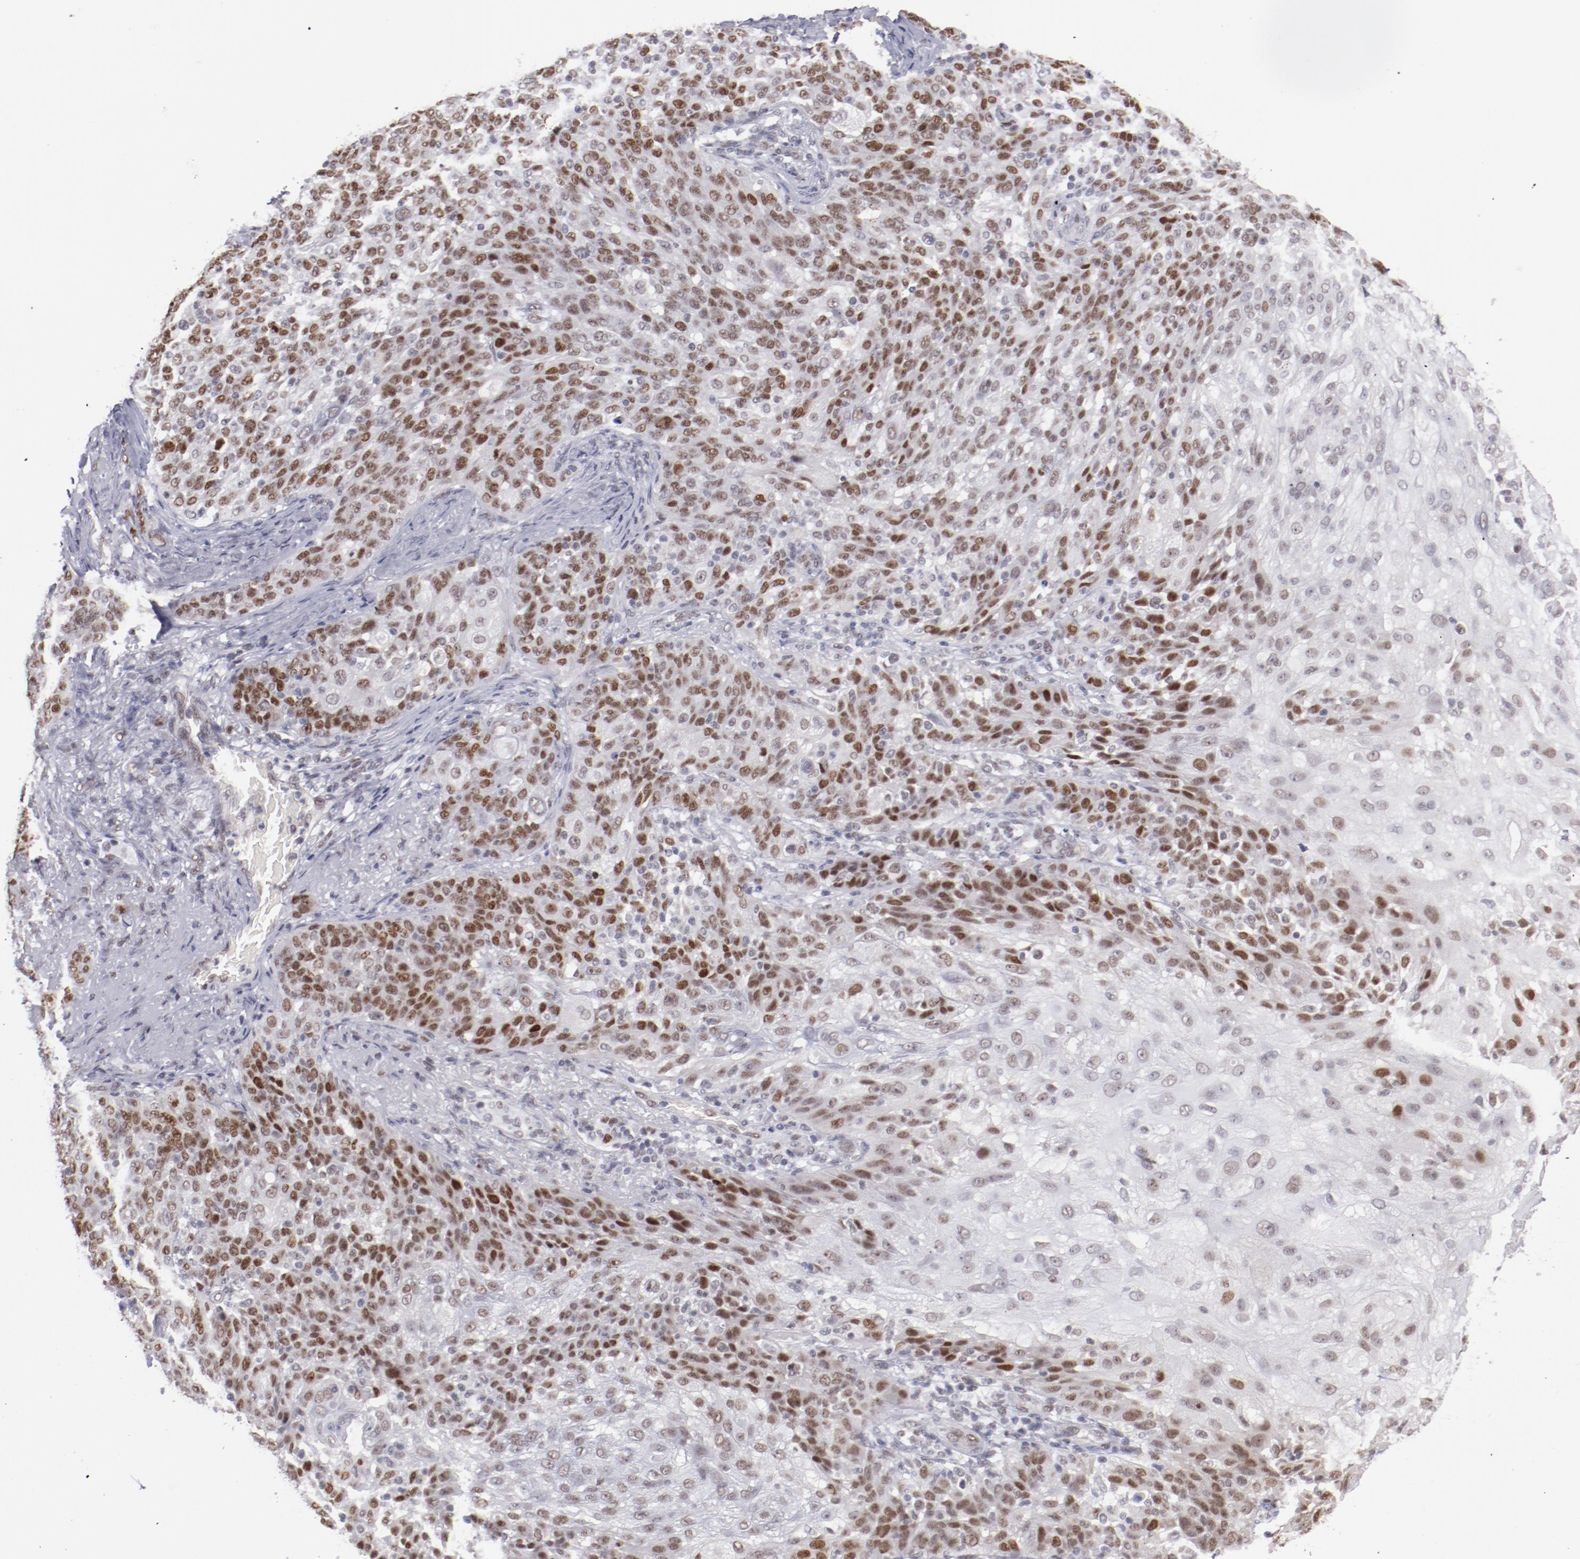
{"staining": {"intensity": "strong", "quantity": "25%-75%", "location": "nuclear"}, "tissue": "skin cancer", "cell_type": "Tumor cells", "image_type": "cancer", "snomed": [{"axis": "morphology", "description": "Normal tissue, NOS"}, {"axis": "morphology", "description": "Squamous cell carcinoma, NOS"}, {"axis": "topography", "description": "Skin"}], "caption": "Protein staining displays strong nuclear expression in about 25%-75% of tumor cells in skin squamous cell carcinoma. Ihc stains the protein of interest in brown and the nuclei are stained blue.", "gene": "TFAP4", "patient": {"sex": "female", "age": 83}}